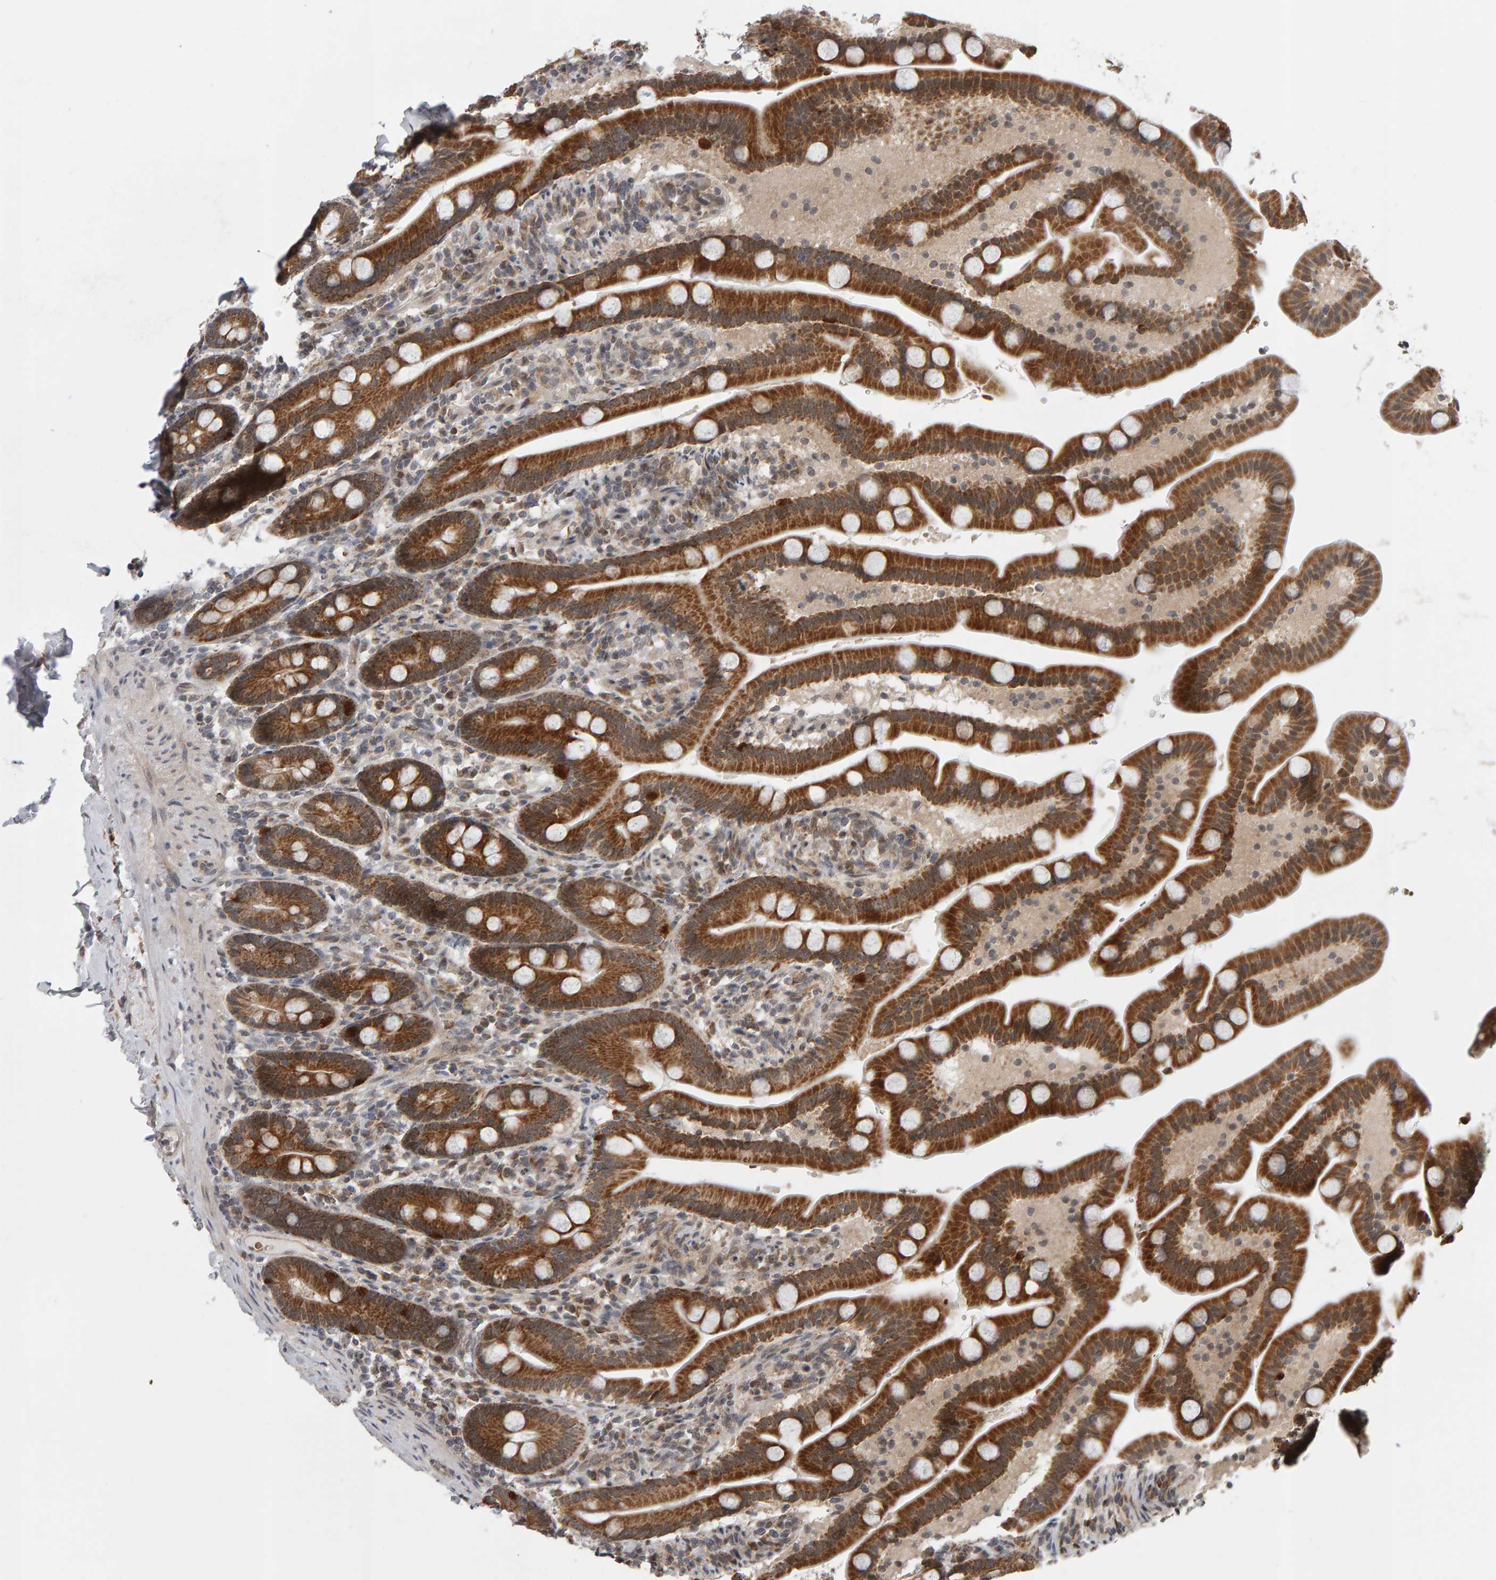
{"staining": {"intensity": "strong", "quantity": ">75%", "location": "cytoplasmic/membranous"}, "tissue": "duodenum", "cell_type": "Glandular cells", "image_type": "normal", "snomed": [{"axis": "morphology", "description": "Normal tissue, NOS"}, {"axis": "topography", "description": "Duodenum"}], "caption": "A high amount of strong cytoplasmic/membranous expression is appreciated in approximately >75% of glandular cells in benign duodenum. (DAB = brown stain, brightfield microscopy at high magnification).", "gene": "DAP3", "patient": {"sex": "male", "age": 54}}